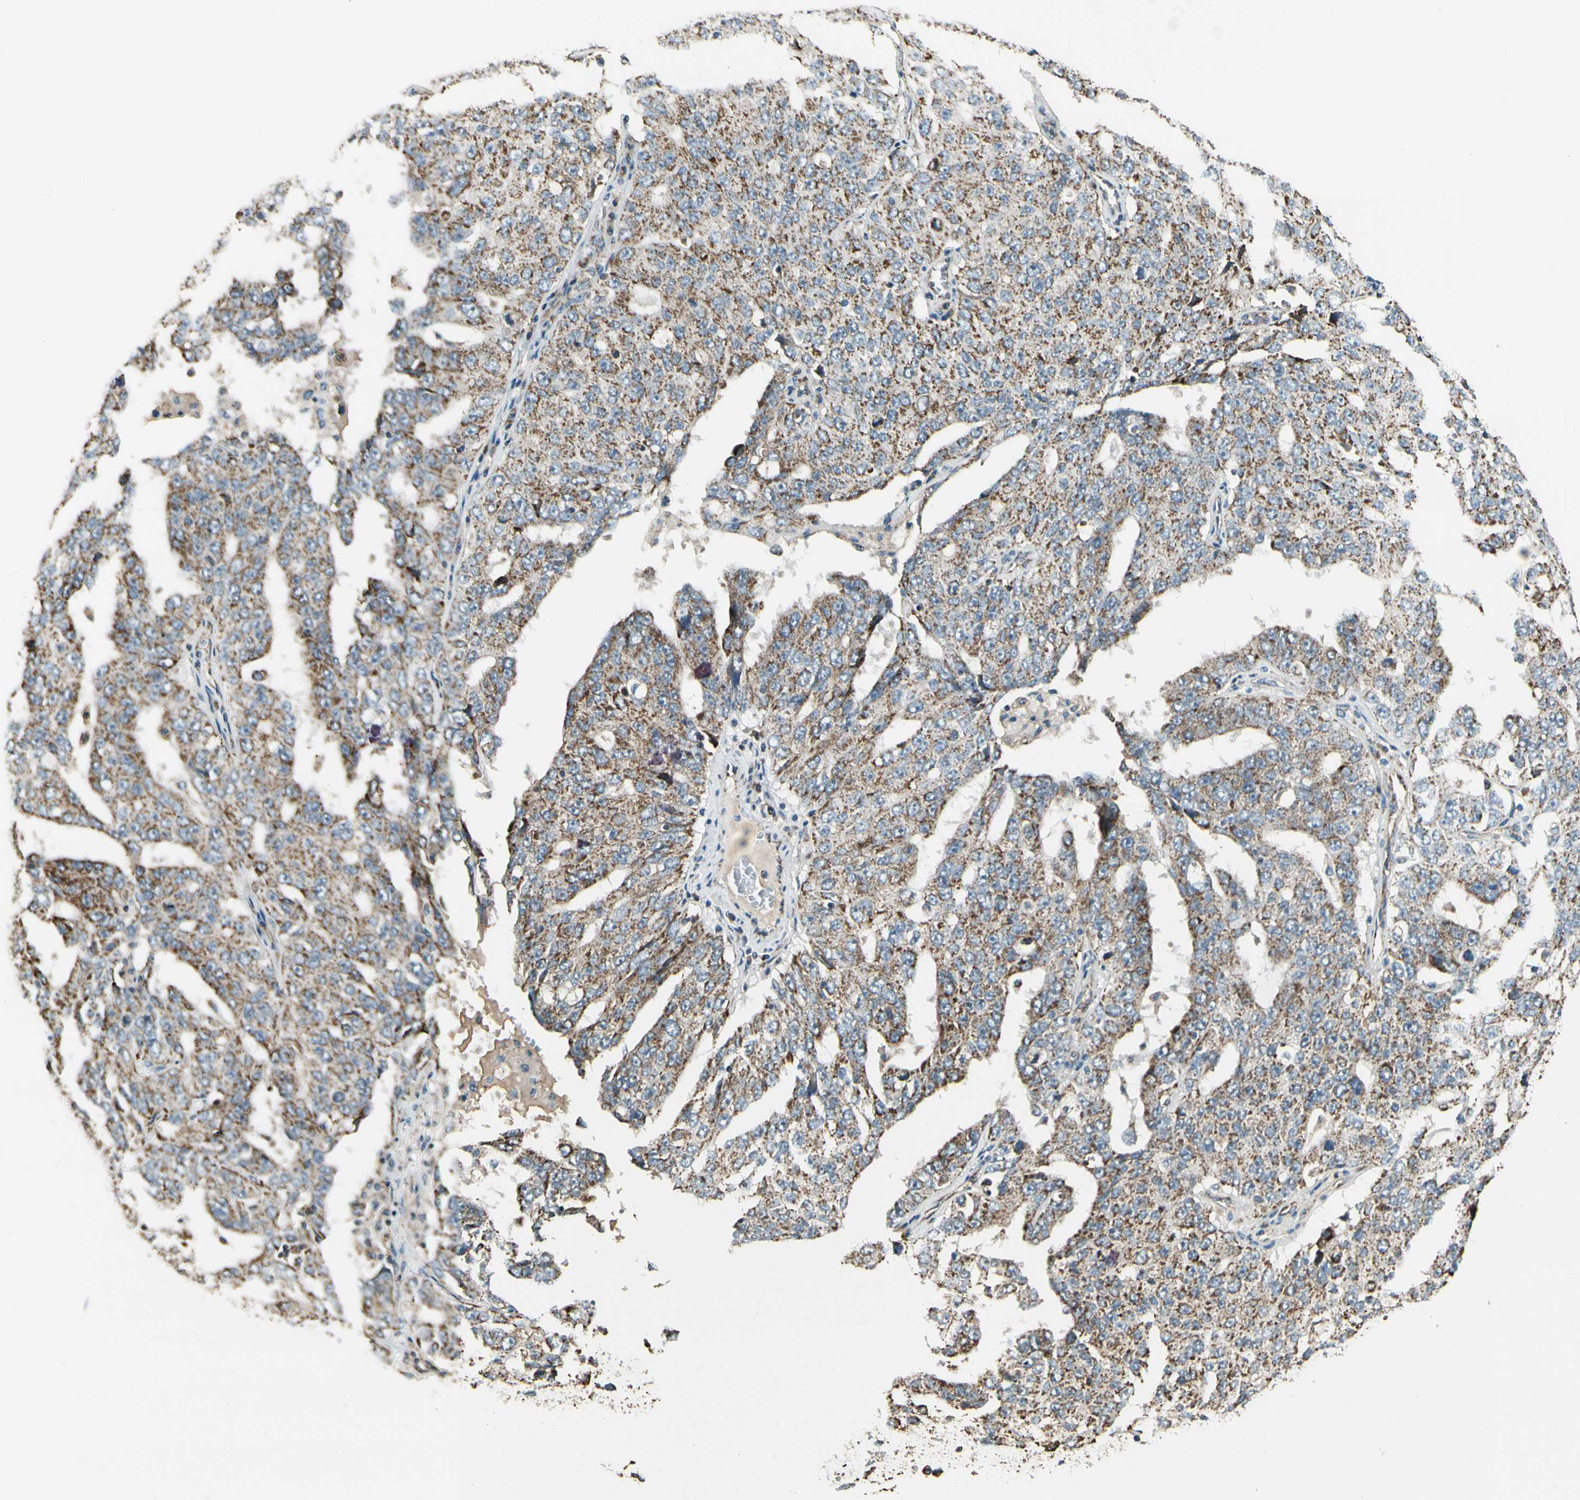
{"staining": {"intensity": "moderate", "quantity": "25%-75%", "location": "cytoplasmic/membranous"}, "tissue": "ovarian cancer", "cell_type": "Tumor cells", "image_type": "cancer", "snomed": [{"axis": "morphology", "description": "Carcinoma, endometroid"}, {"axis": "topography", "description": "Ovary"}], "caption": "High-magnification brightfield microscopy of ovarian cancer (endometroid carcinoma) stained with DAB (brown) and counterstained with hematoxylin (blue). tumor cells exhibit moderate cytoplasmic/membranous positivity is appreciated in about25%-75% of cells. The staining was performed using DAB (3,3'-diaminobenzidine) to visualize the protein expression in brown, while the nuclei were stained in blue with hematoxylin (Magnification: 20x).", "gene": "EPHB3", "patient": {"sex": "female", "age": 62}}